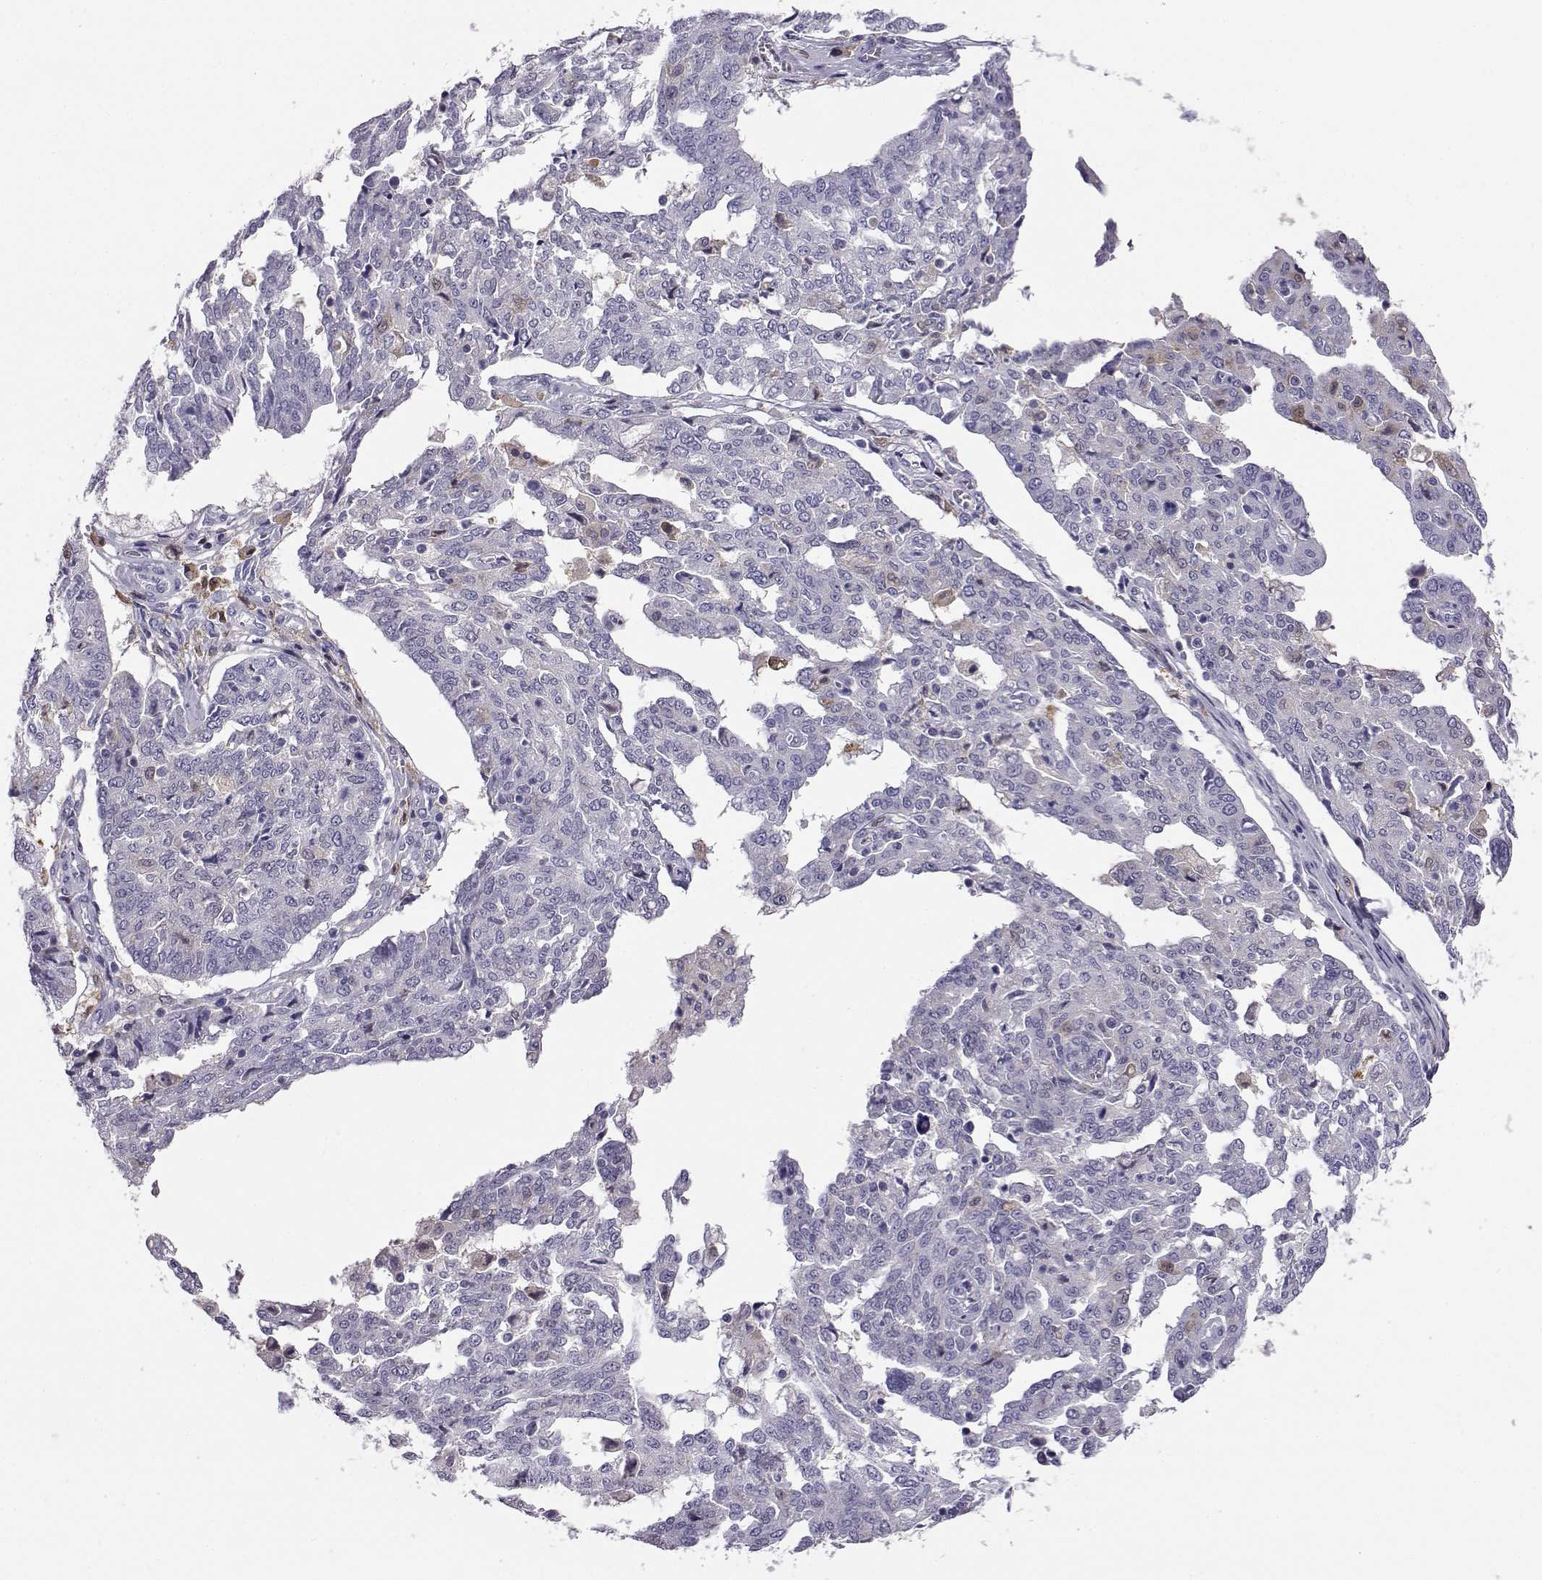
{"staining": {"intensity": "negative", "quantity": "none", "location": "none"}, "tissue": "ovarian cancer", "cell_type": "Tumor cells", "image_type": "cancer", "snomed": [{"axis": "morphology", "description": "Cystadenocarcinoma, serous, NOS"}, {"axis": "topography", "description": "Ovary"}], "caption": "High magnification brightfield microscopy of ovarian serous cystadenocarcinoma stained with DAB (3,3'-diaminobenzidine) (brown) and counterstained with hematoxylin (blue): tumor cells show no significant positivity. Brightfield microscopy of immunohistochemistry stained with DAB (brown) and hematoxylin (blue), captured at high magnification.", "gene": "AKR1B1", "patient": {"sex": "female", "age": 67}}